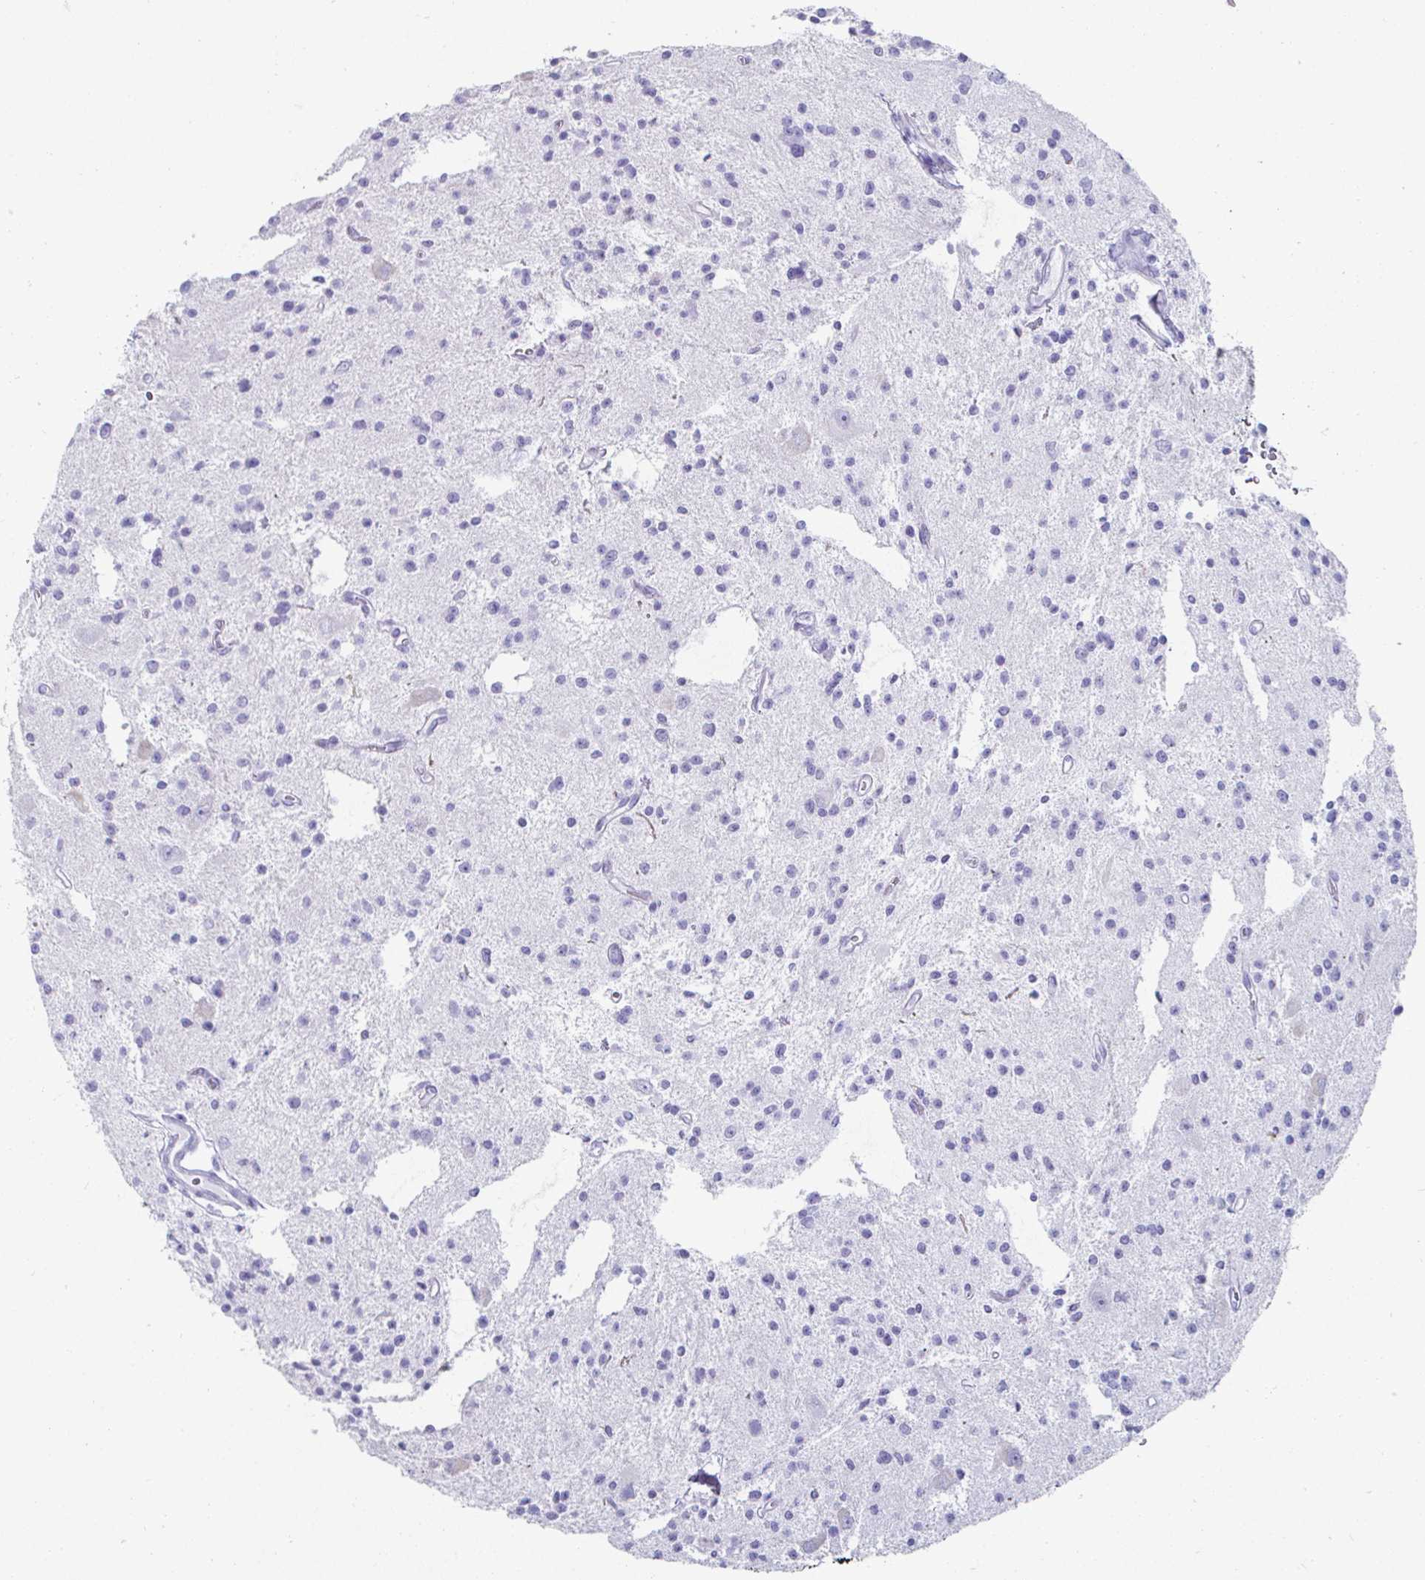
{"staining": {"intensity": "negative", "quantity": "none", "location": "none"}, "tissue": "glioma", "cell_type": "Tumor cells", "image_type": "cancer", "snomed": [{"axis": "morphology", "description": "Glioma, malignant, Low grade"}, {"axis": "topography", "description": "Brain"}], "caption": "Immunohistochemistry of glioma shows no staining in tumor cells. Brightfield microscopy of IHC stained with DAB (3,3'-diaminobenzidine) (brown) and hematoxylin (blue), captured at high magnification.", "gene": "CREG2", "patient": {"sex": "male", "age": 43}}